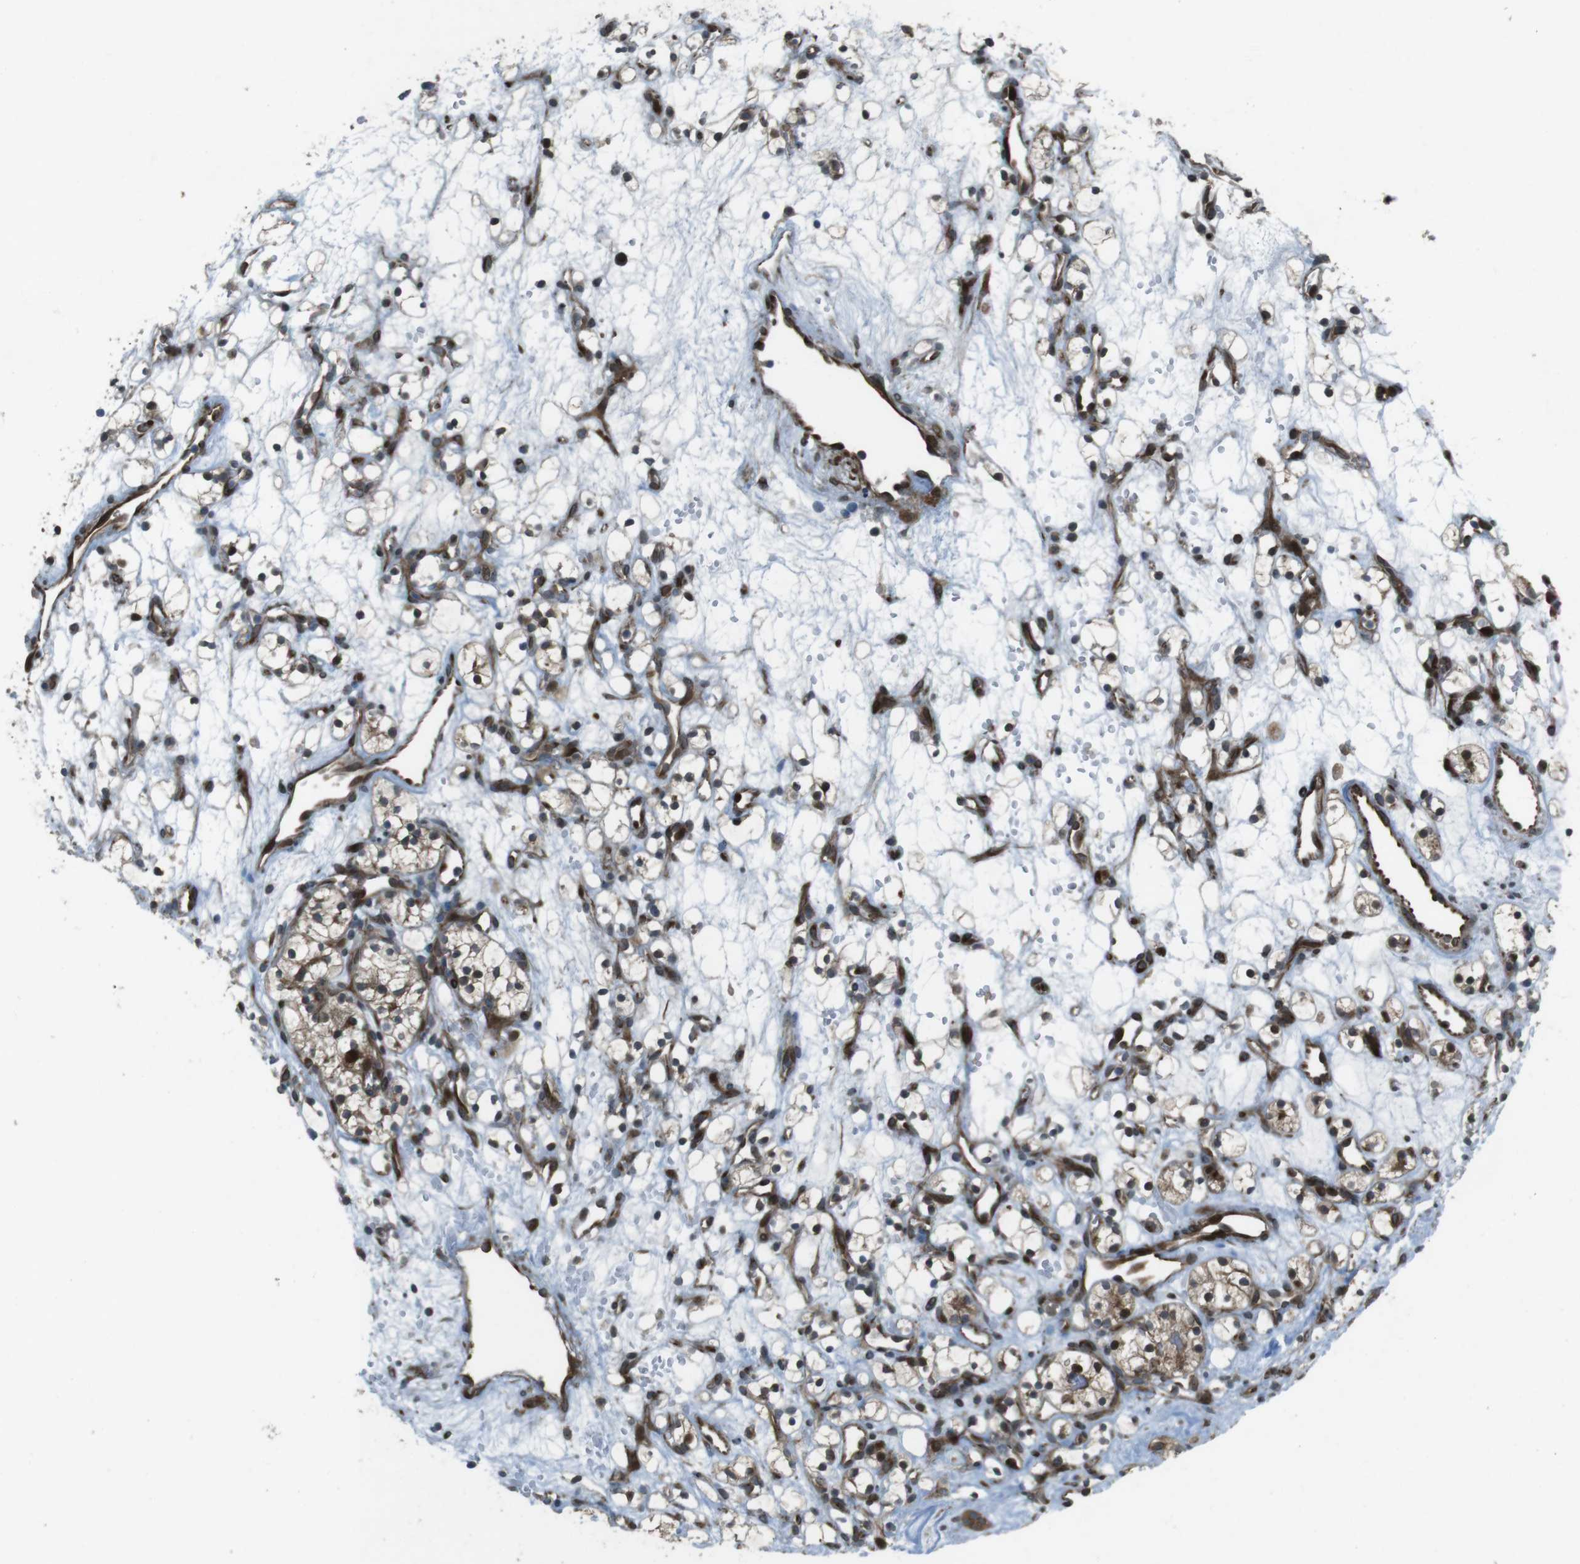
{"staining": {"intensity": "moderate", "quantity": ">75%", "location": "cytoplasmic/membranous,nuclear"}, "tissue": "renal cancer", "cell_type": "Tumor cells", "image_type": "cancer", "snomed": [{"axis": "morphology", "description": "Adenocarcinoma, NOS"}, {"axis": "topography", "description": "Kidney"}], "caption": "Tumor cells show moderate cytoplasmic/membranous and nuclear staining in approximately >75% of cells in renal adenocarcinoma.", "gene": "ZNF330", "patient": {"sex": "female", "age": 60}}